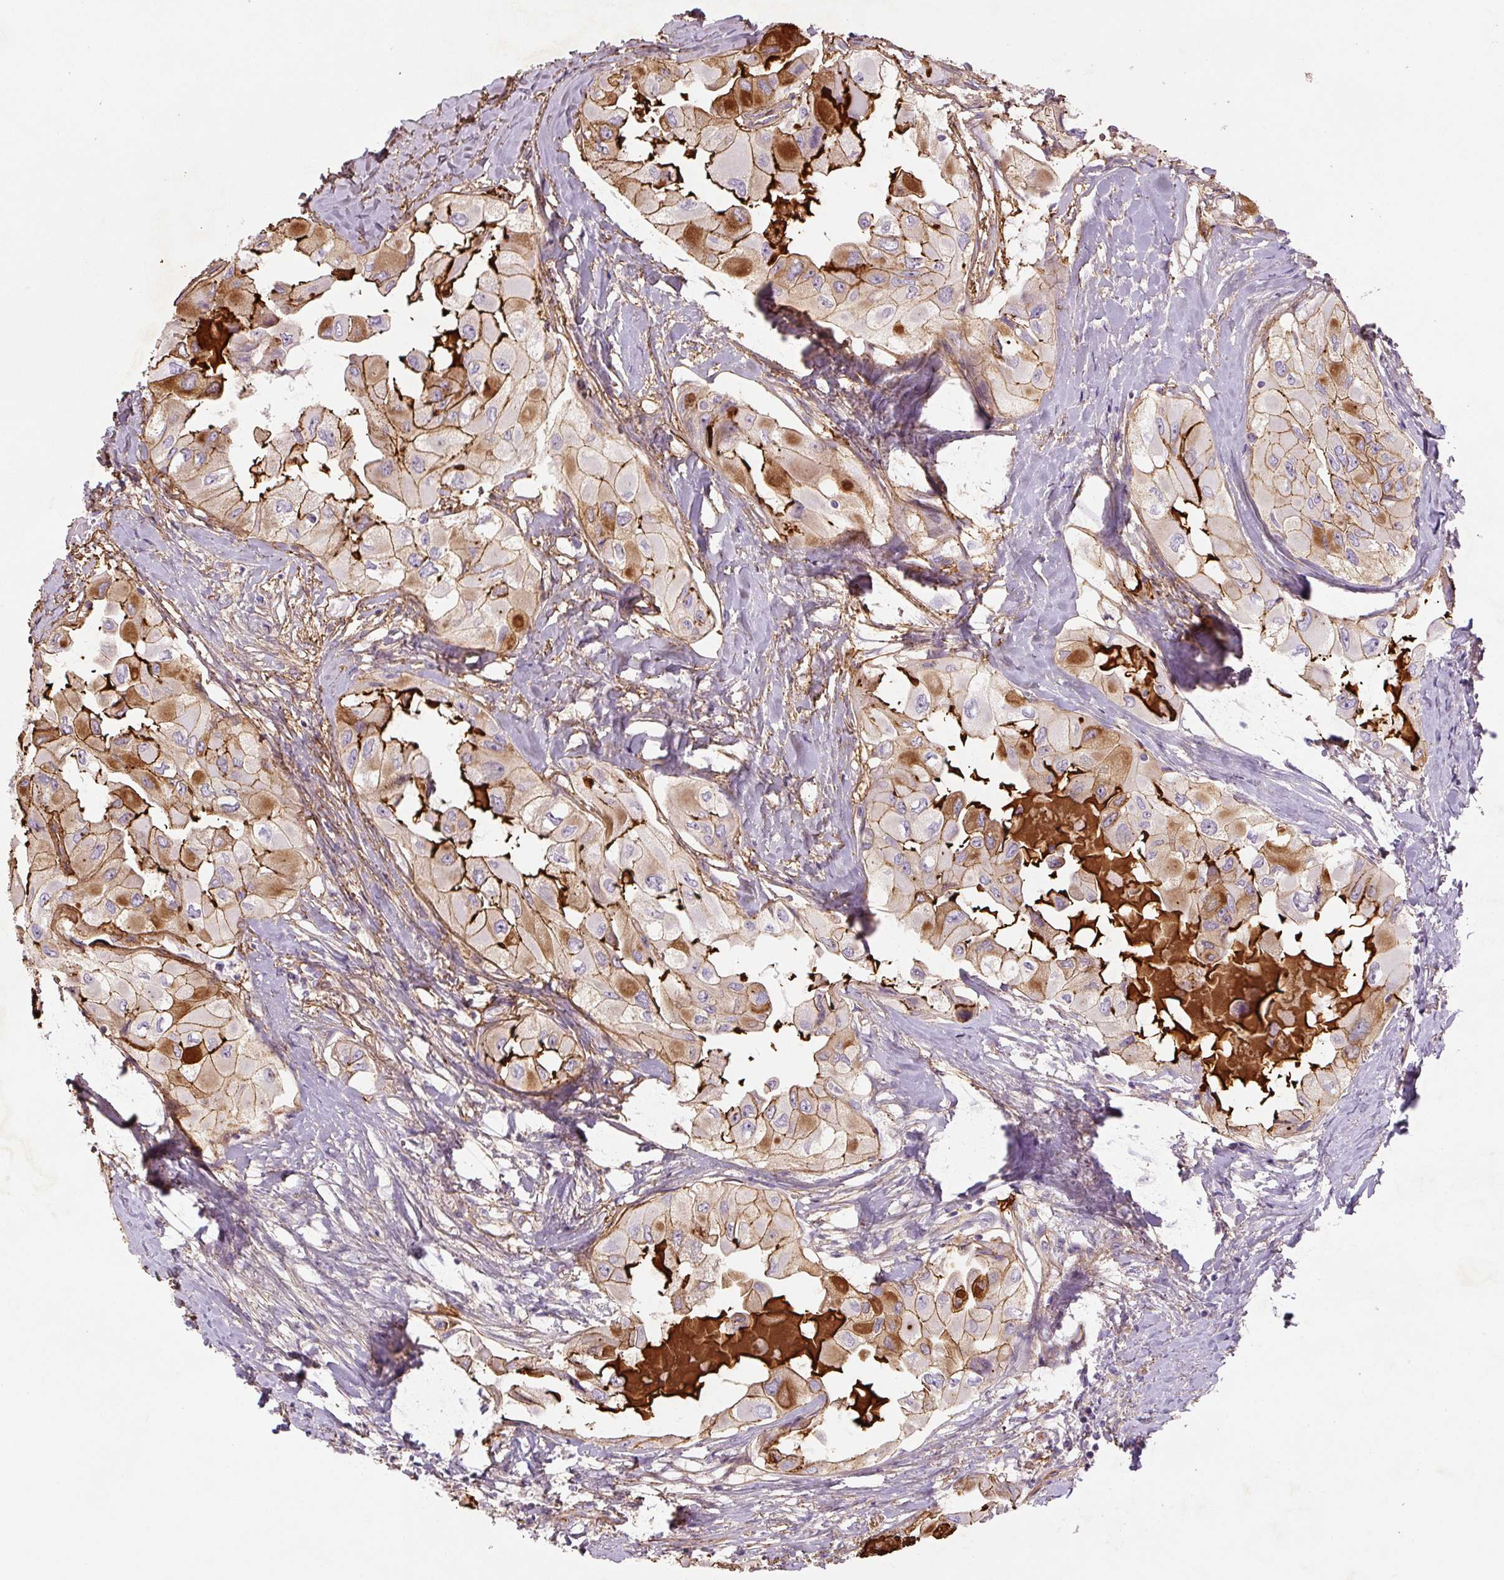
{"staining": {"intensity": "strong", "quantity": "25%-75%", "location": "cytoplasmic/membranous"}, "tissue": "thyroid cancer", "cell_type": "Tumor cells", "image_type": "cancer", "snomed": [{"axis": "morphology", "description": "Normal tissue, NOS"}, {"axis": "morphology", "description": "Papillary adenocarcinoma, NOS"}, {"axis": "topography", "description": "Thyroid gland"}], "caption": "IHC (DAB) staining of human papillary adenocarcinoma (thyroid) exhibits strong cytoplasmic/membranous protein expression in about 25%-75% of tumor cells.", "gene": "CCNI2", "patient": {"sex": "female", "age": 59}}